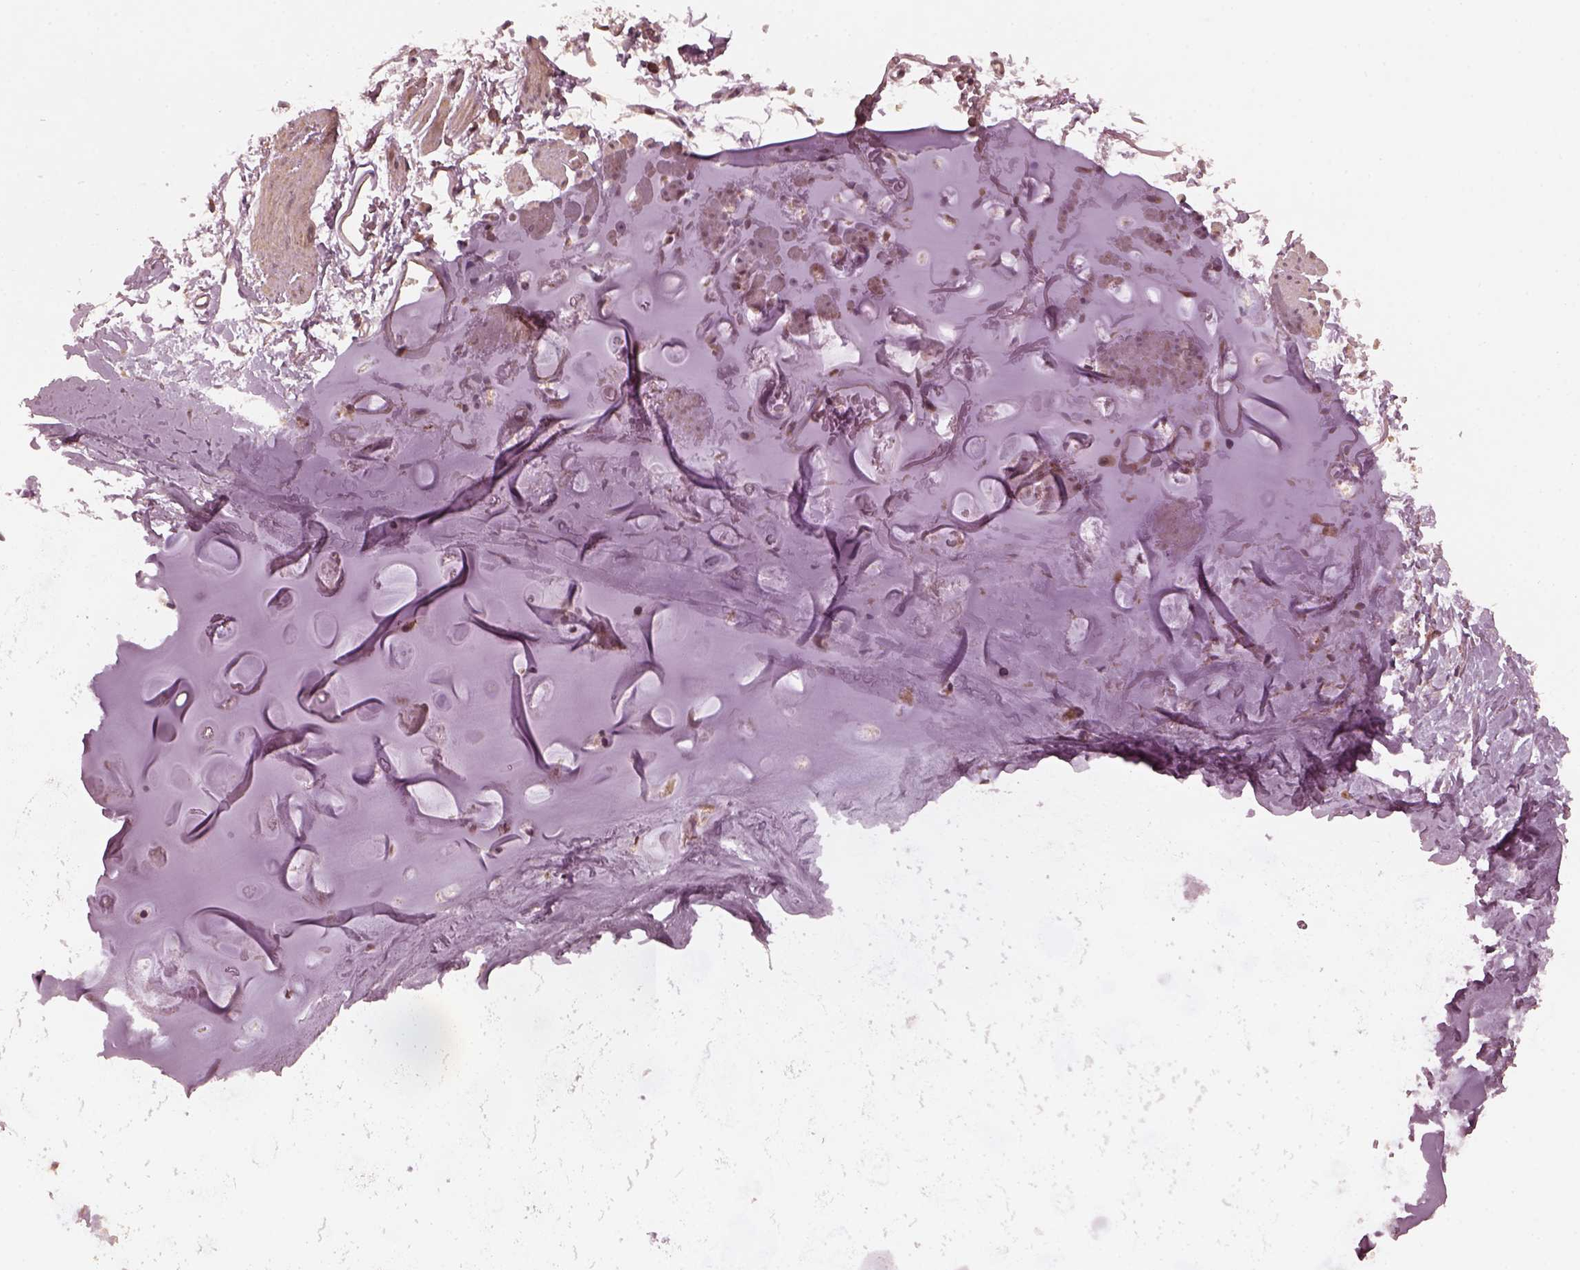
{"staining": {"intensity": "negative", "quantity": "none", "location": "none"}, "tissue": "adipose tissue", "cell_type": "Adipocytes", "image_type": "normal", "snomed": [{"axis": "morphology", "description": "Normal tissue, NOS"}, {"axis": "topography", "description": "Cartilage tissue"}, {"axis": "topography", "description": "Bronchus"}], "caption": "The IHC photomicrograph has no significant staining in adipocytes of adipose tissue.", "gene": "FAF2", "patient": {"sex": "female", "age": 79}}